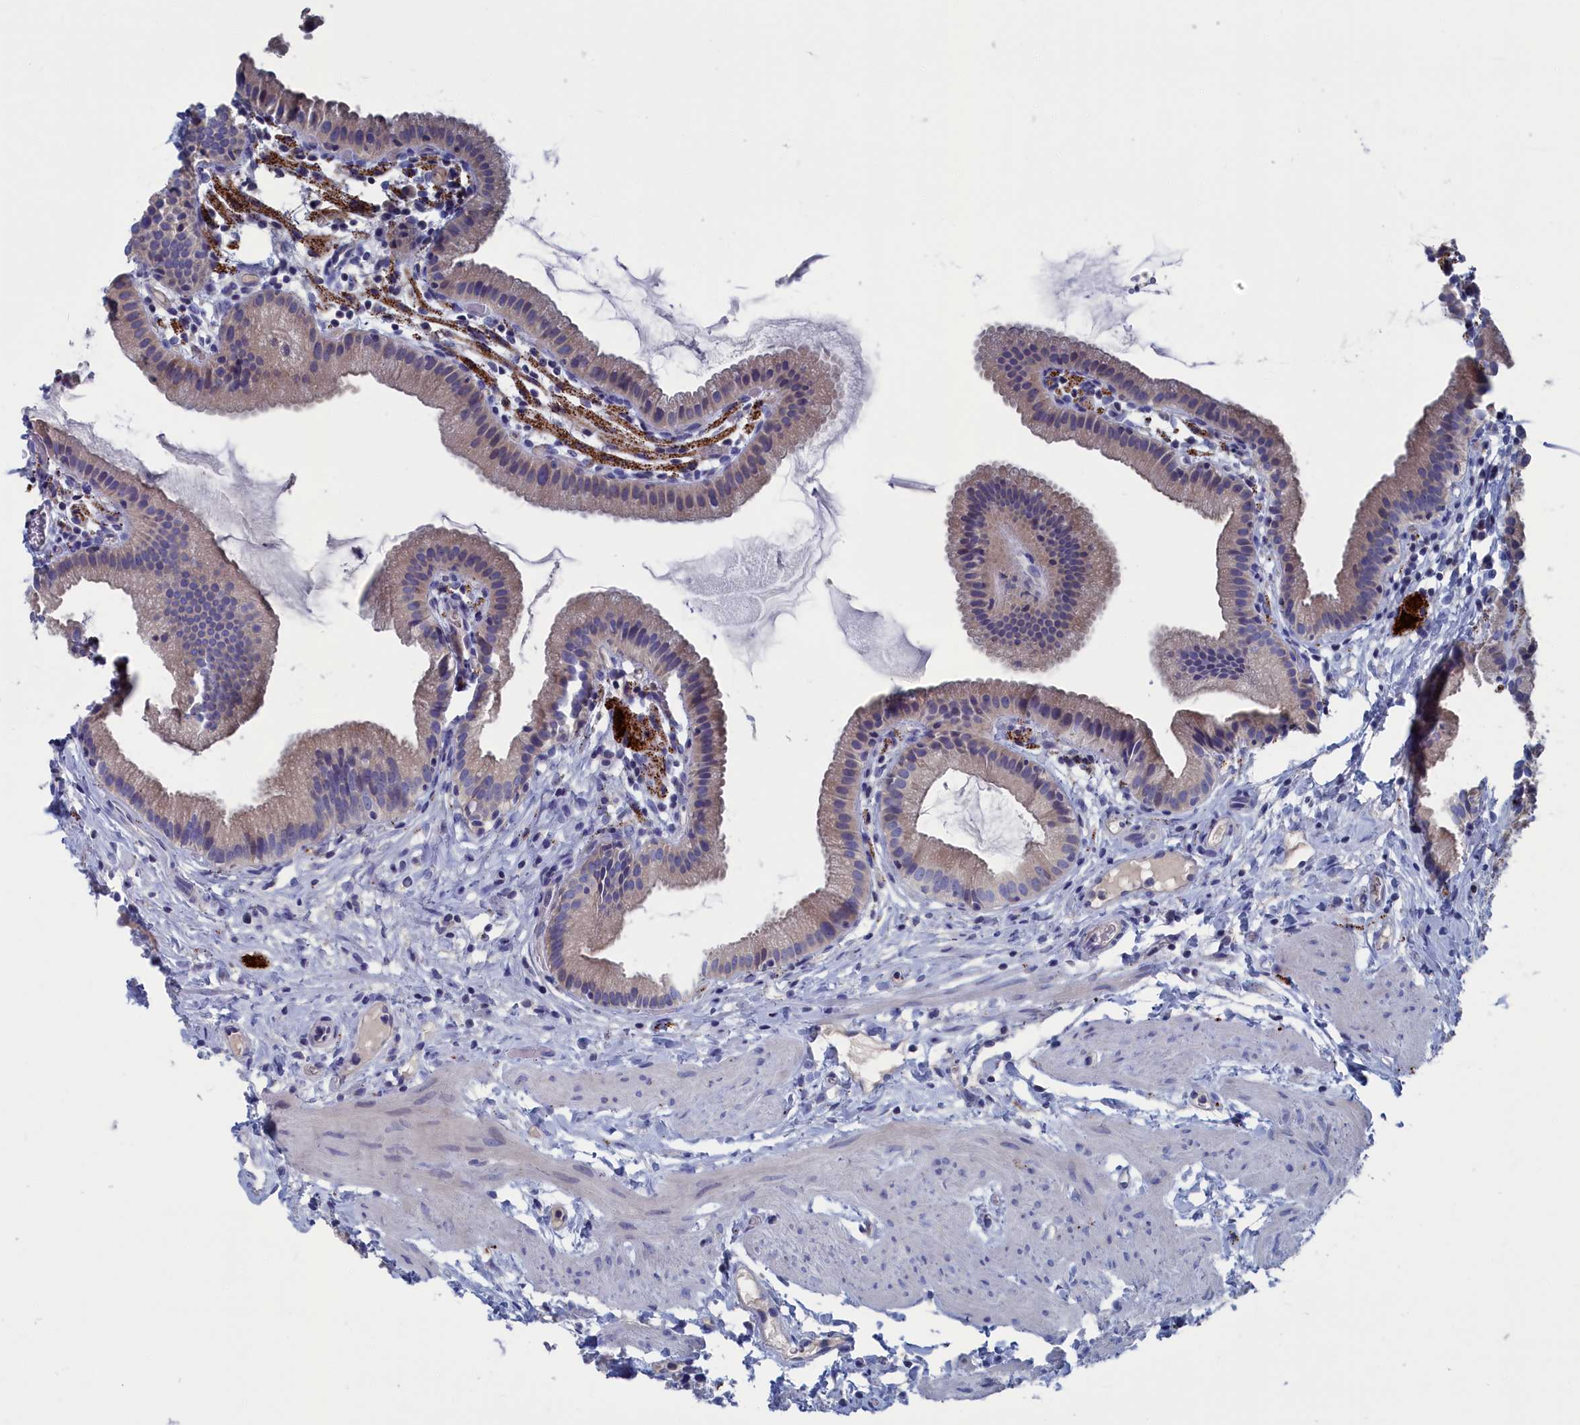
{"staining": {"intensity": "weak", "quantity": ">75%", "location": "cytoplasmic/membranous"}, "tissue": "gallbladder", "cell_type": "Glandular cells", "image_type": "normal", "snomed": [{"axis": "morphology", "description": "Normal tissue, NOS"}, {"axis": "topography", "description": "Gallbladder"}], "caption": "Glandular cells show low levels of weak cytoplasmic/membranous staining in approximately >75% of cells in unremarkable gallbladder.", "gene": "CEND1", "patient": {"sex": "female", "age": 46}}